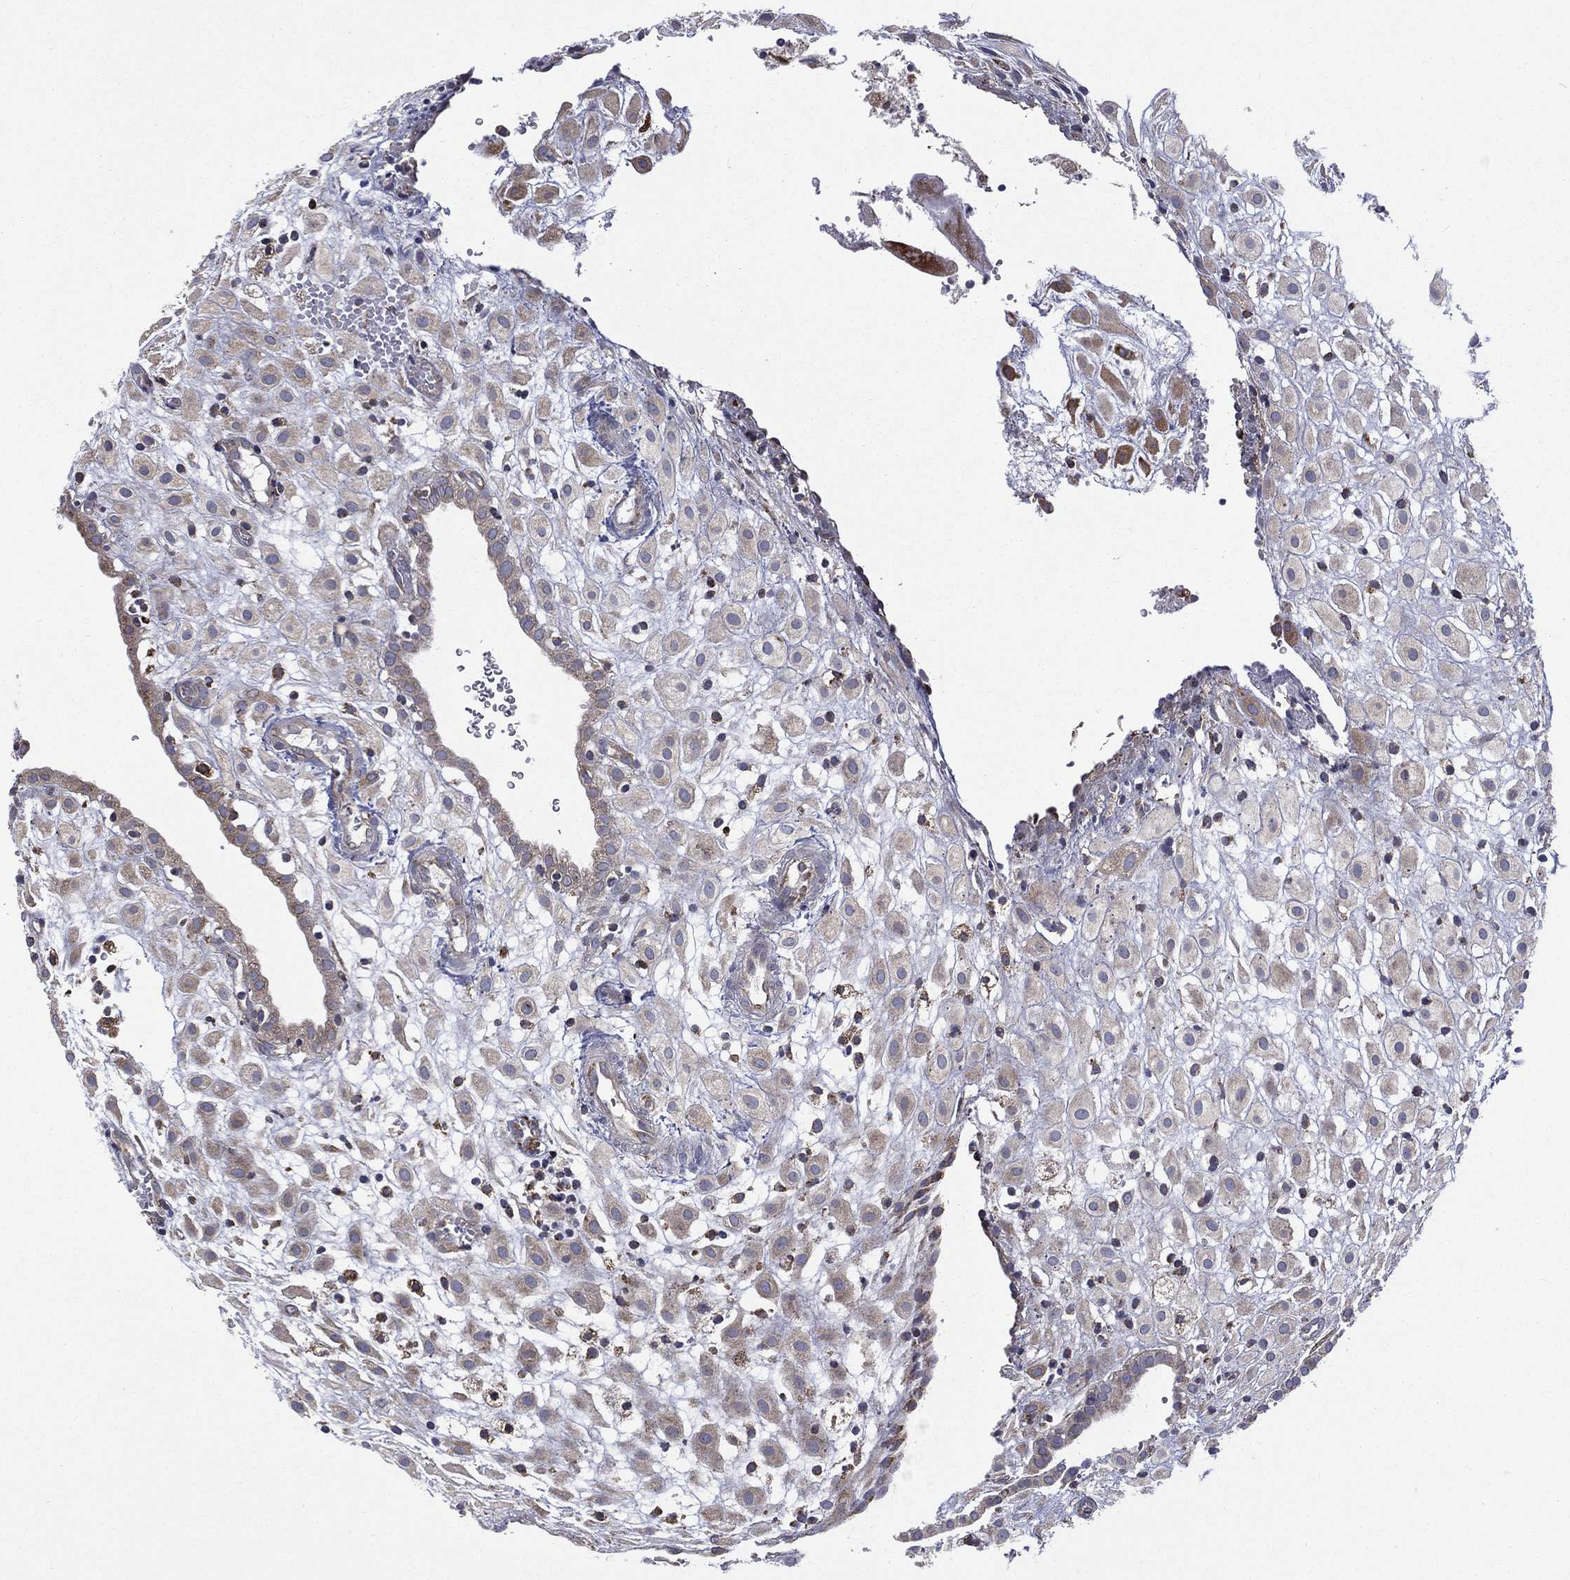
{"staining": {"intensity": "moderate", "quantity": ">75%", "location": "cytoplasmic/membranous"}, "tissue": "placenta", "cell_type": "Decidual cells", "image_type": "normal", "snomed": [{"axis": "morphology", "description": "Normal tissue, NOS"}, {"axis": "topography", "description": "Placenta"}], "caption": "Brown immunohistochemical staining in benign placenta displays moderate cytoplasmic/membranous expression in about >75% of decidual cells.", "gene": "C20orf96", "patient": {"sex": "female", "age": 24}}